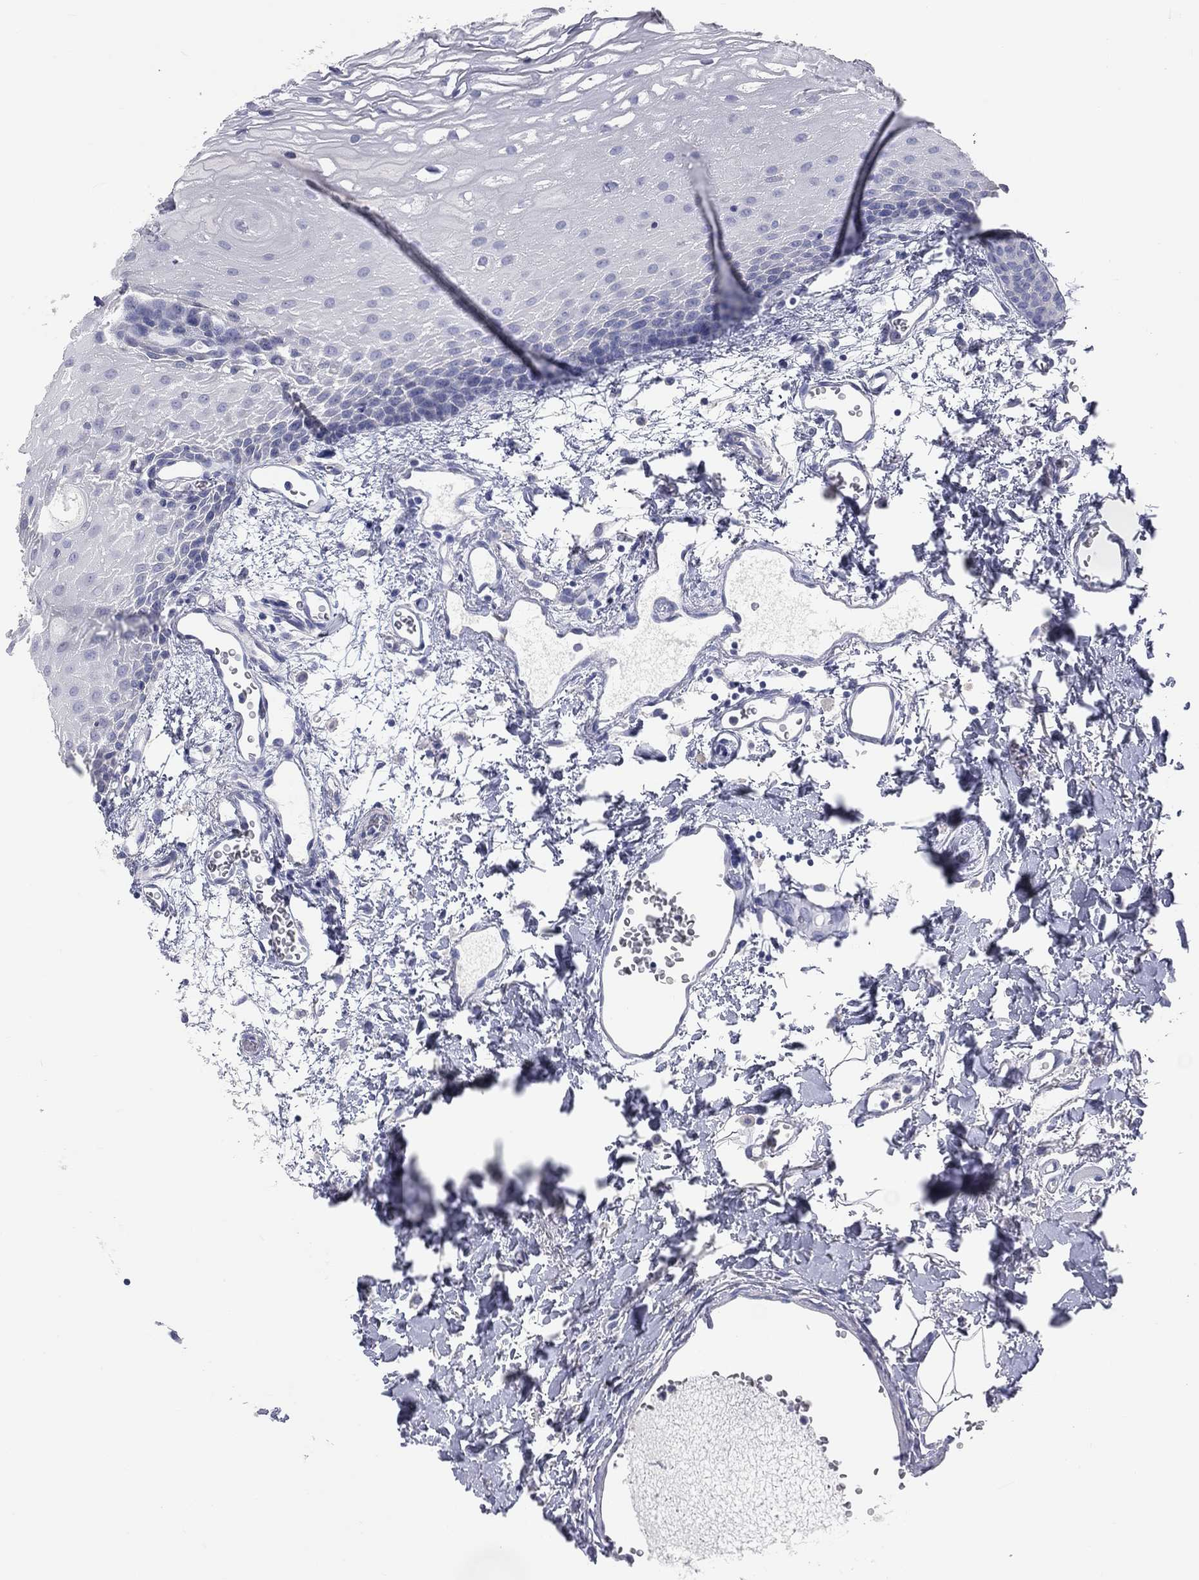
{"staining": {"intensity": "negative", "quantity": "none", "location": "none"}, "tissue": "oral mucosa", "cell_type": "Squamous epithelial cells", "image_type": "normal", "snomed": [{"axis": "morphology", "description": "Normal tissue, NOS"}, {"axis": "morphology", "description": "Squamous cell carcinoma, NOS"}, {"axis": "topography", "description": "Oral tissue"}, {"axis": "topography", "description": "Head-Neck"}], "caption": "Immunohistochemistry micrograph of normal oral mucosa: oral mucosa stained with DAB (3,3'-diaminobenzidine) demonstrates no significant protein positivity in squamous epithelial cells.", "gene": "STK31", "patient": {"sex": "female", "age": 70}}